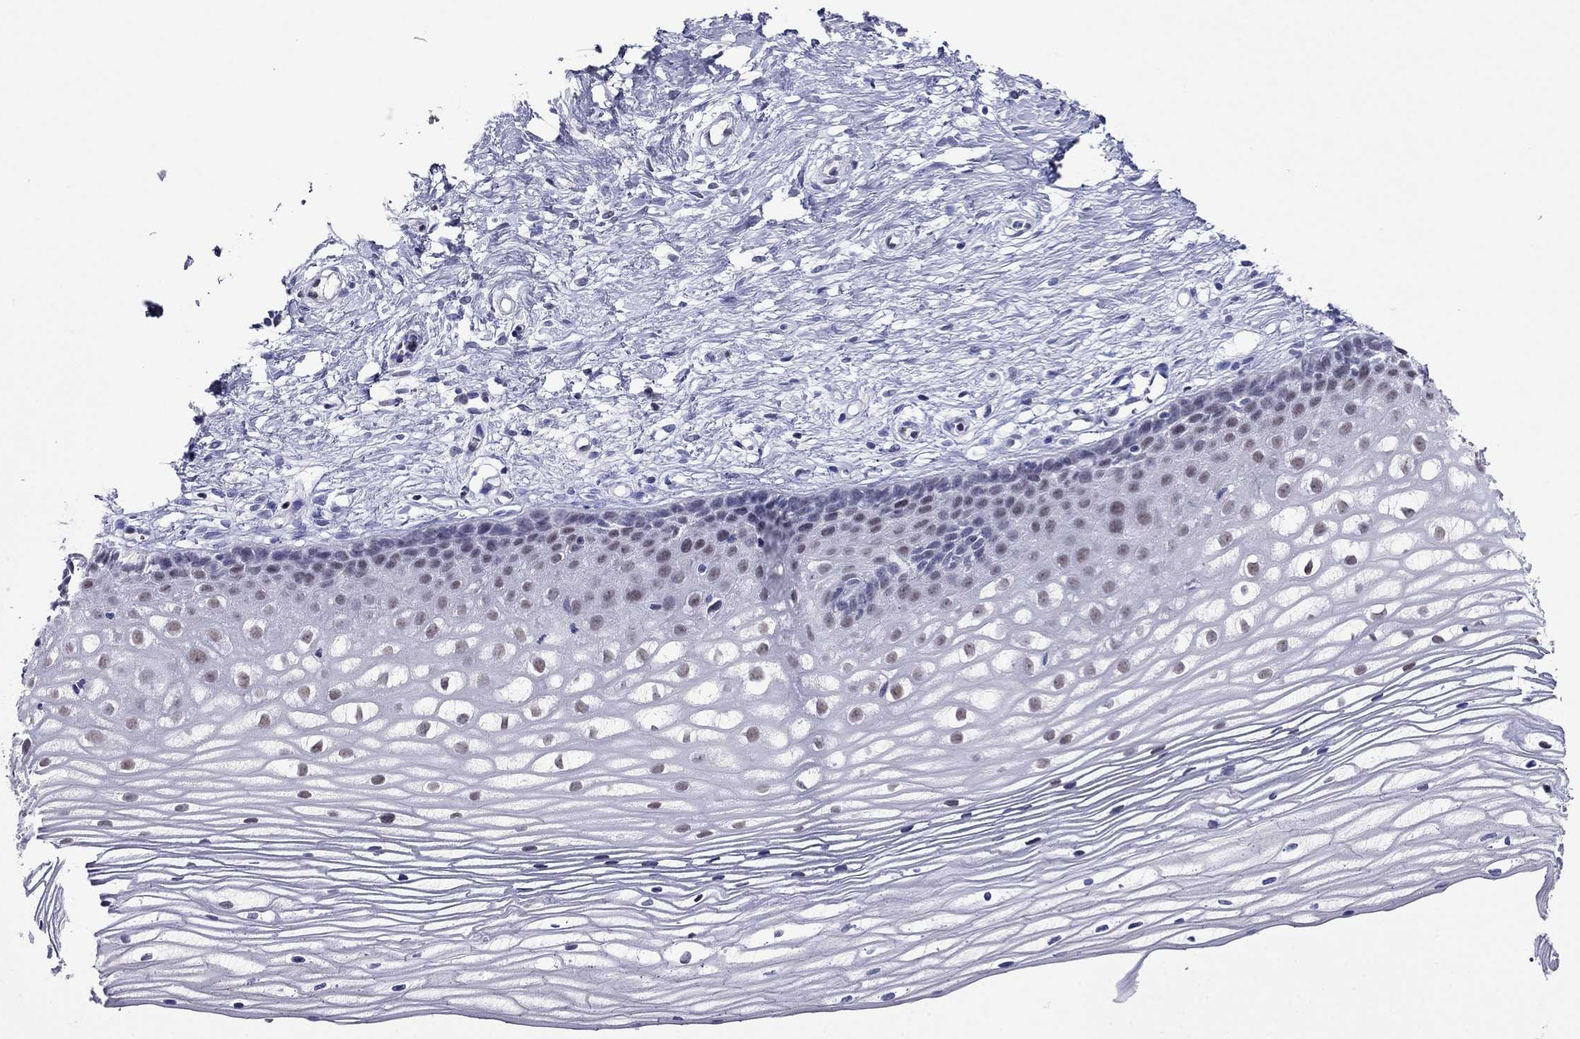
{"staining": {"intensity": "weak", "quantity": ">75%", "location": "nuclear"}, "tissue": "cervix", "cell_type": "Glandular cells", "image_type": "normal", "snomed": [{"axis": "morphology", "description": "Normal tissue, NOS"}, {"axis": "topography", "description": "Cervix"}], "caption": "A brown stain highlights weak nuclear staining of a protein in glandular cells of benign human cervix. The protein of interest is shown in brown color, while the nuclei are stained blue.", "gene": "PPM1G", "patient": {"sex": "female", "age": 40}}